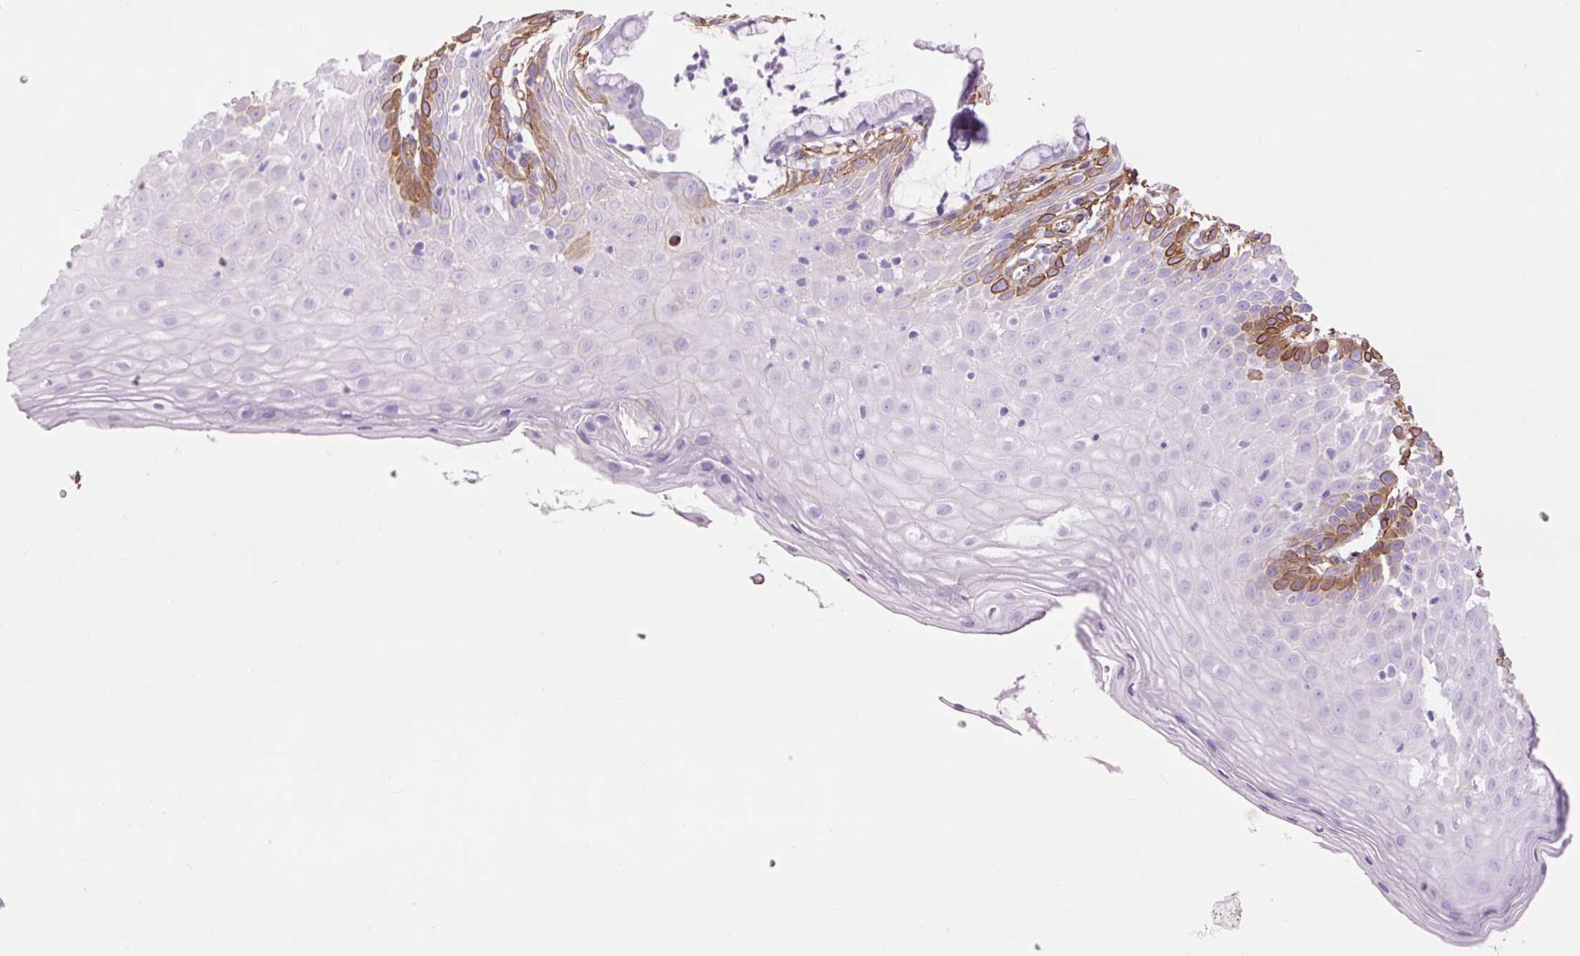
{"staining": {"intensity": "negative", "quantity": "none", "location": "none"}, "tissue": "cervix", "cell_type": "Glandular cells", "image_type": "normal", "snomed": [{"axis": "morphology", "description": "Normal tissue, NOS"}, {"axis": "topography", "description": "Cervix"}], "caption": "A photomicrograph of human cervix is negative for staining in glandular cells. The staining is performed using DAB (3,3'-diaminobenzidine) brown chromogen with nuclei counter-stained in using hematoxylin.", "gene": "CAV1", "patient": {"sex": "female", "age": 36}}